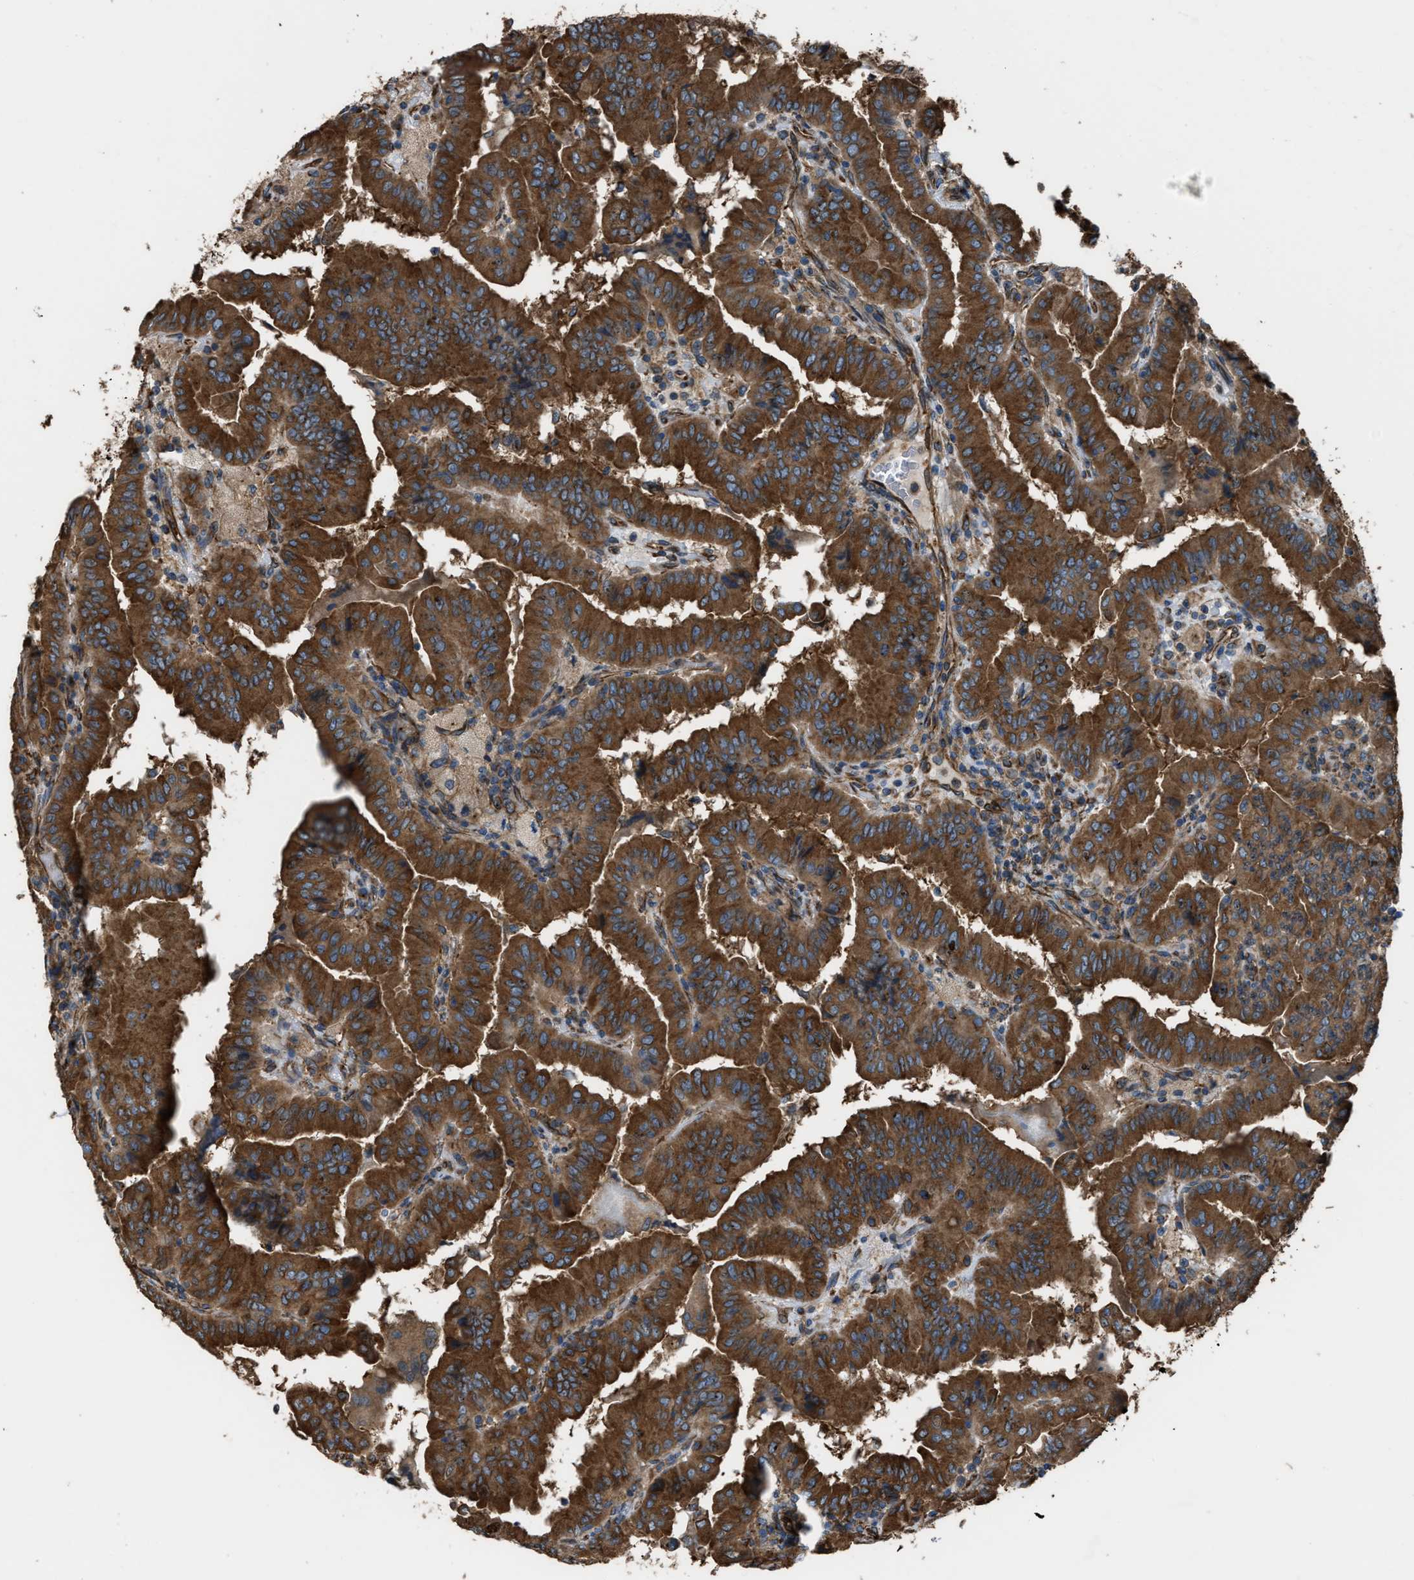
{"staining": {"intensity": "strong", "quantity": ">75%", "location": "cytoplasmic/membranous"}, "tissue": "thyroid cancer", "cell_type": "Tumor cells", "image_type": "cancer", "snomed": [{"axis": "morphology", "description": "Papillary adenocarcinoma, NOS"}, {"axis": "topography", "description": "Thyroid gland"}], "caption": "Immunohistochemical staining of human thyroid cancer reveals high levels of strong cytoplasmic/membranous staining in about >75% of tumor cells.", "gene": "TRPC1", "patient": {"sex": "male", "age": 33}}